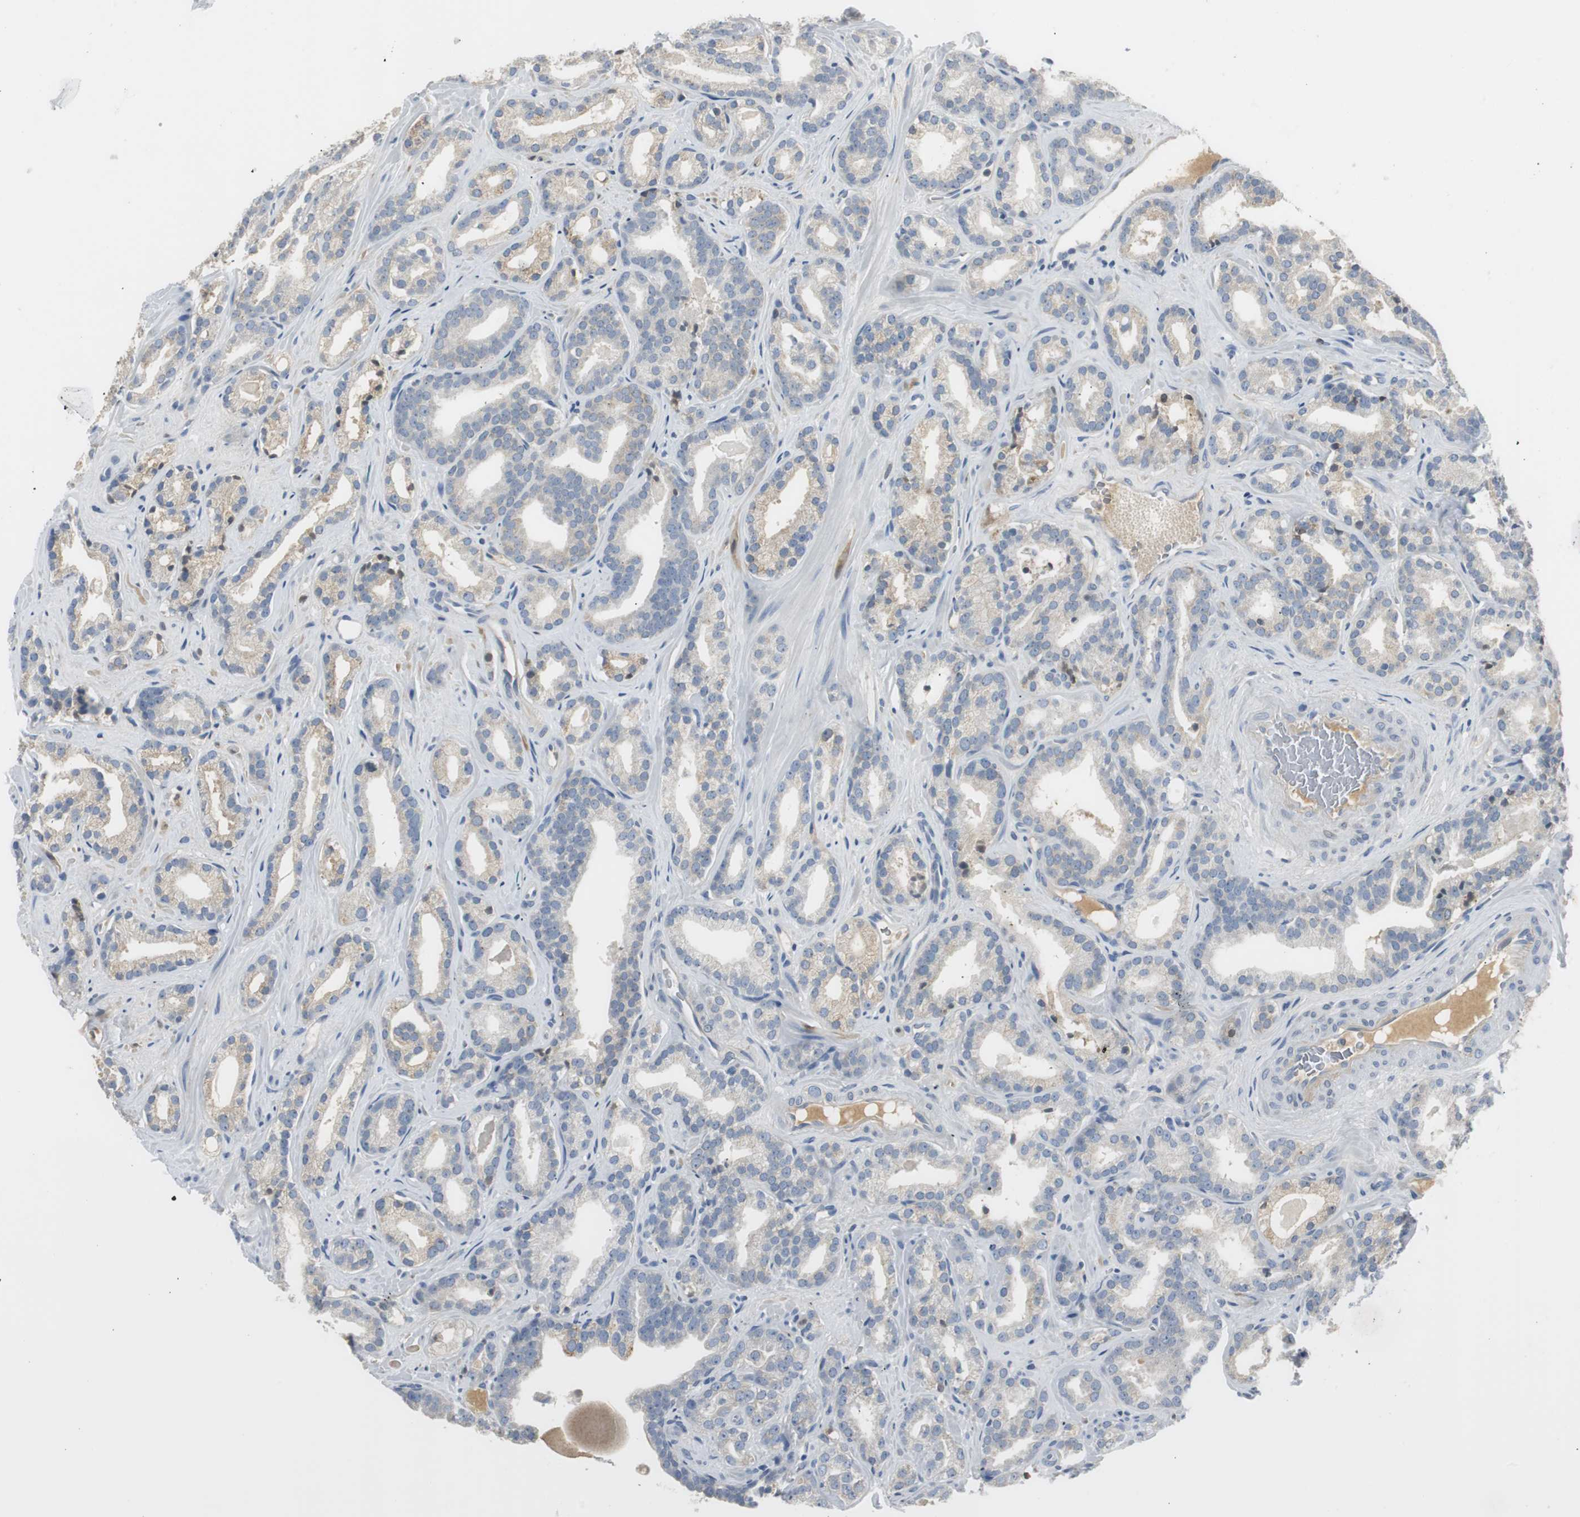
{"staining": {"intensity": "weak", "quantity": "<25%", "location": "cytoplasmic/membranous"}, "tissue": "prostate cancer", "cell_type": "Tumor cells", "image_type": "cancer", "snomed": [{"axis": "morphology", "description": "Adenocarcinoma, Low grade"}, {"axis": "topography", "description": "Prostate"}], "caption": "Immunohistochemistry histopathology image of human prostate cancer stained for a protein (brown), which reveals no positivity in tumor cells.", "gene": "SERPINF1", "patient": {"sex": "male", "age": 63}}